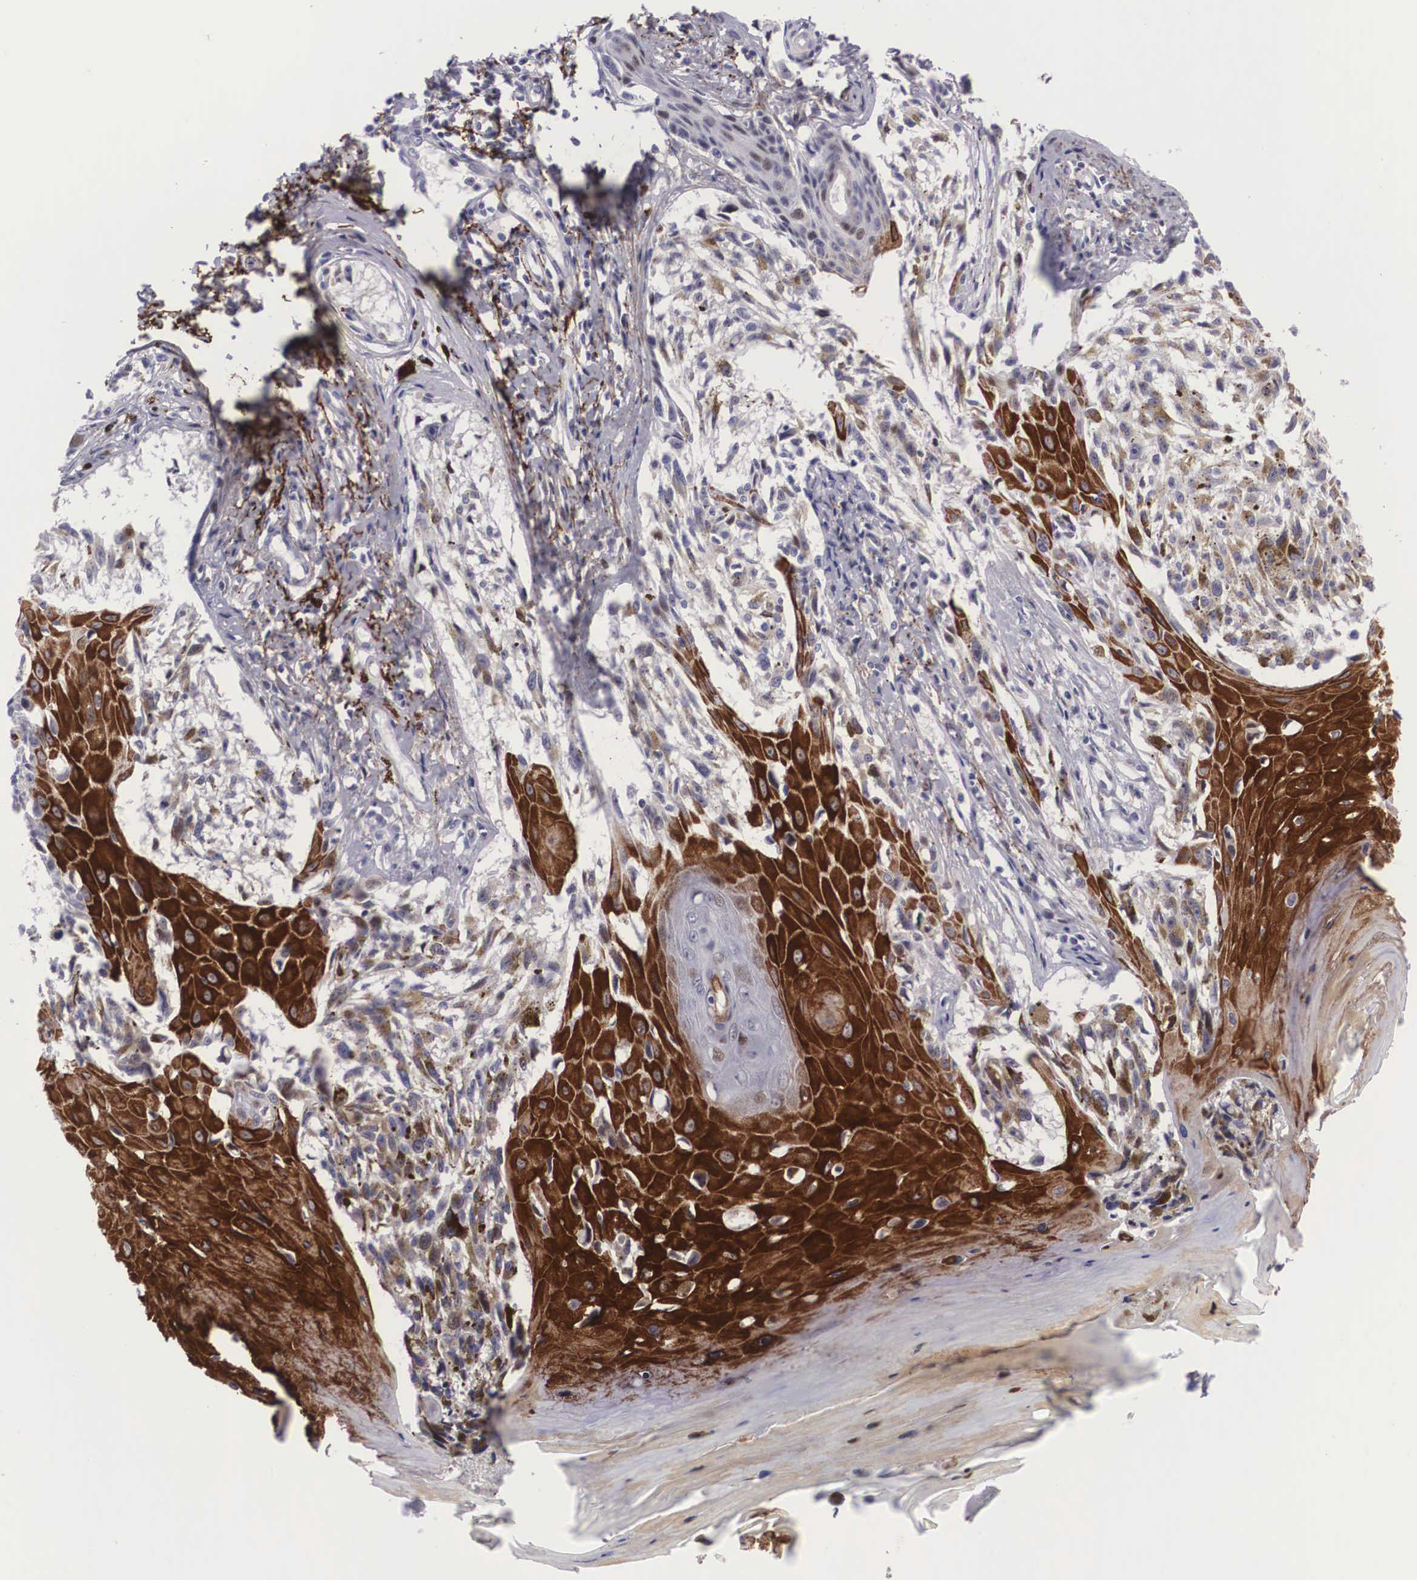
{"staining": {"intensity": "weak", "quantity": "25%-75%", "location": "cytoplasmic/membranous,nuclear"}, "tissue": "melanoma", "cell_type": "Tumor cells", "image_type": "cancer", "snomed": [{"axis": "morphology", "description": "Malignant melanoma, NOS"}, {"axis": "topography", "description": "Skin"}], "caption": "Melanoma was stained to show a protein in brown. There is low levels of weak cytoplasmic/membranous and nuclear expression in about 25%-75% of tumor cells.", "gene": "EMID1", "patient": {"sex": "female", "age": 82}}